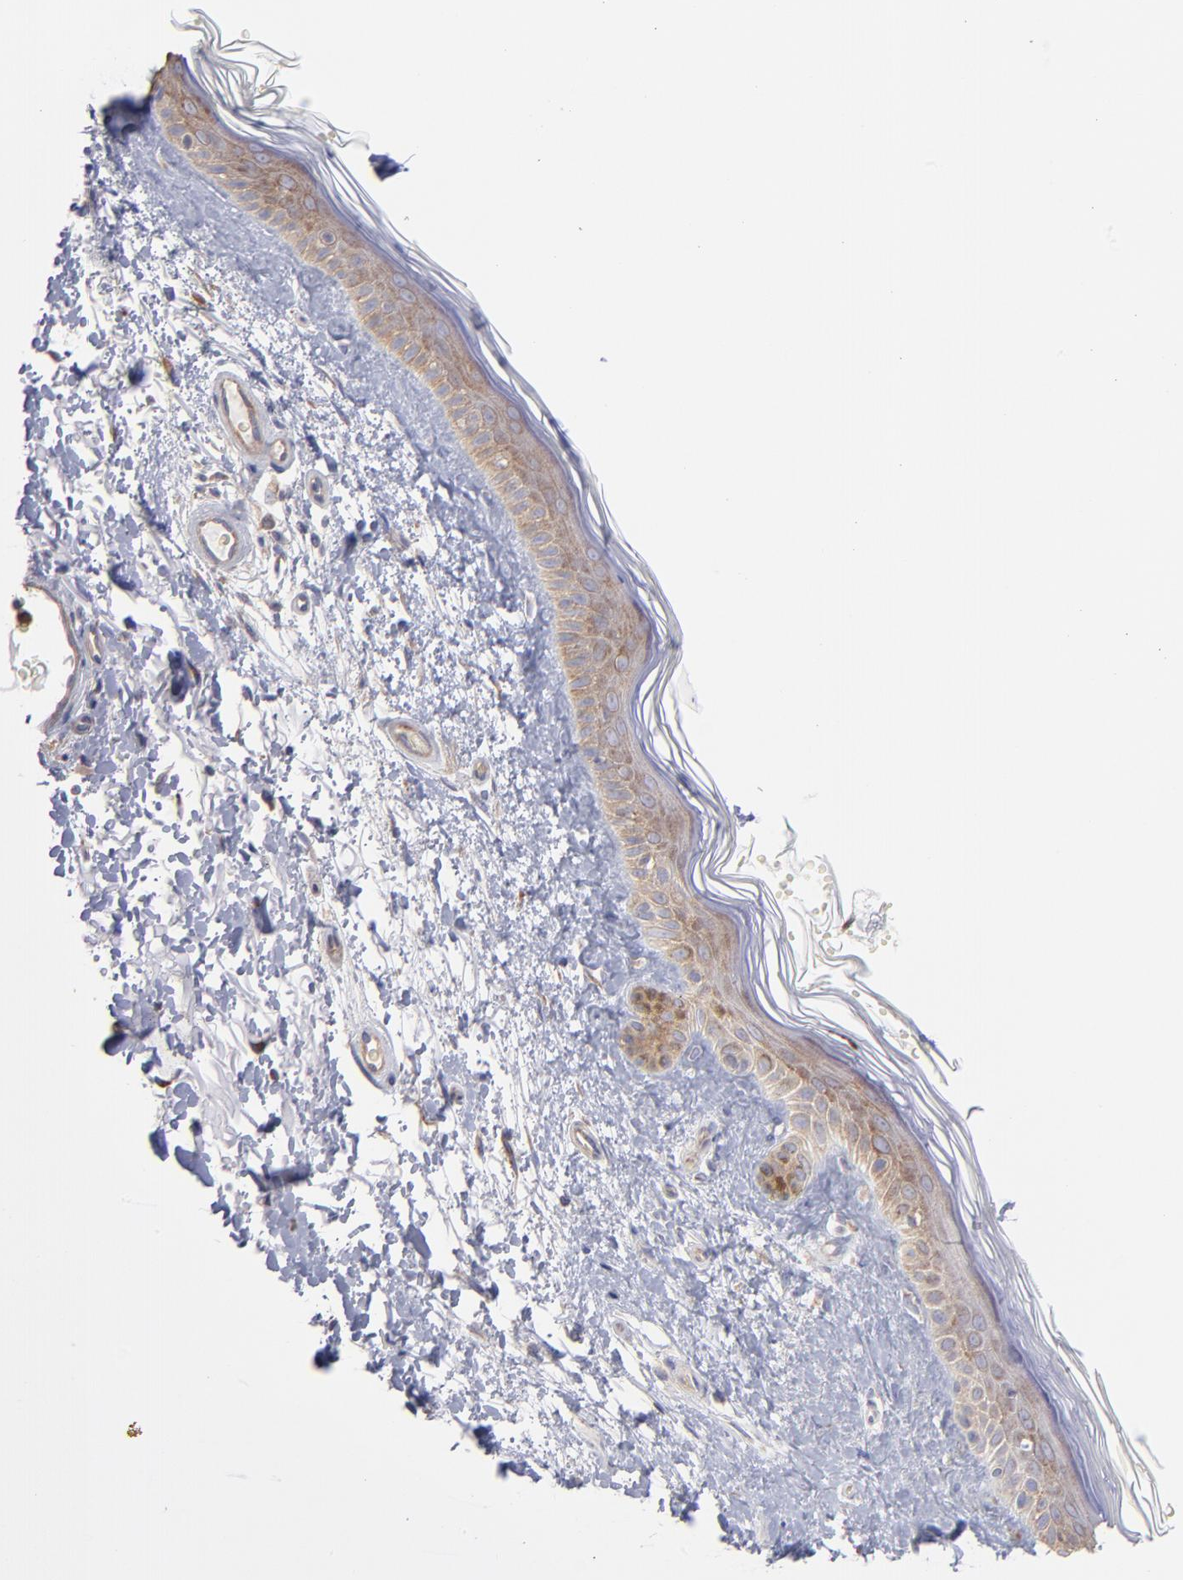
{"staining": {"intensity": "weak", "quantity": "25%-75%", "location": "cytoplasmic/membranous"}, "tissue": "skin", "cell_type": "Fibroblasts", "image_type": "normal", "snomed": [{"axis": "morphology", "description": "Normal tissue, NOS"}, {"axis": "topography", "description": "Skin"}], "caption": "Immunohistochemistry (IHC) staining of benign skin, which shows low levels of weak cytoplasmic/membranous positivity in approximately 25%-75% of fibroblasts indicating weak cytoplasmic/membranous protein staining. The staining was performed using DAB (brown) for protein detection and nuclei were counterstained in hematoxylin (blue).", "gene": "RPLP0", "patient": {"sex": "male", "age": 63}}